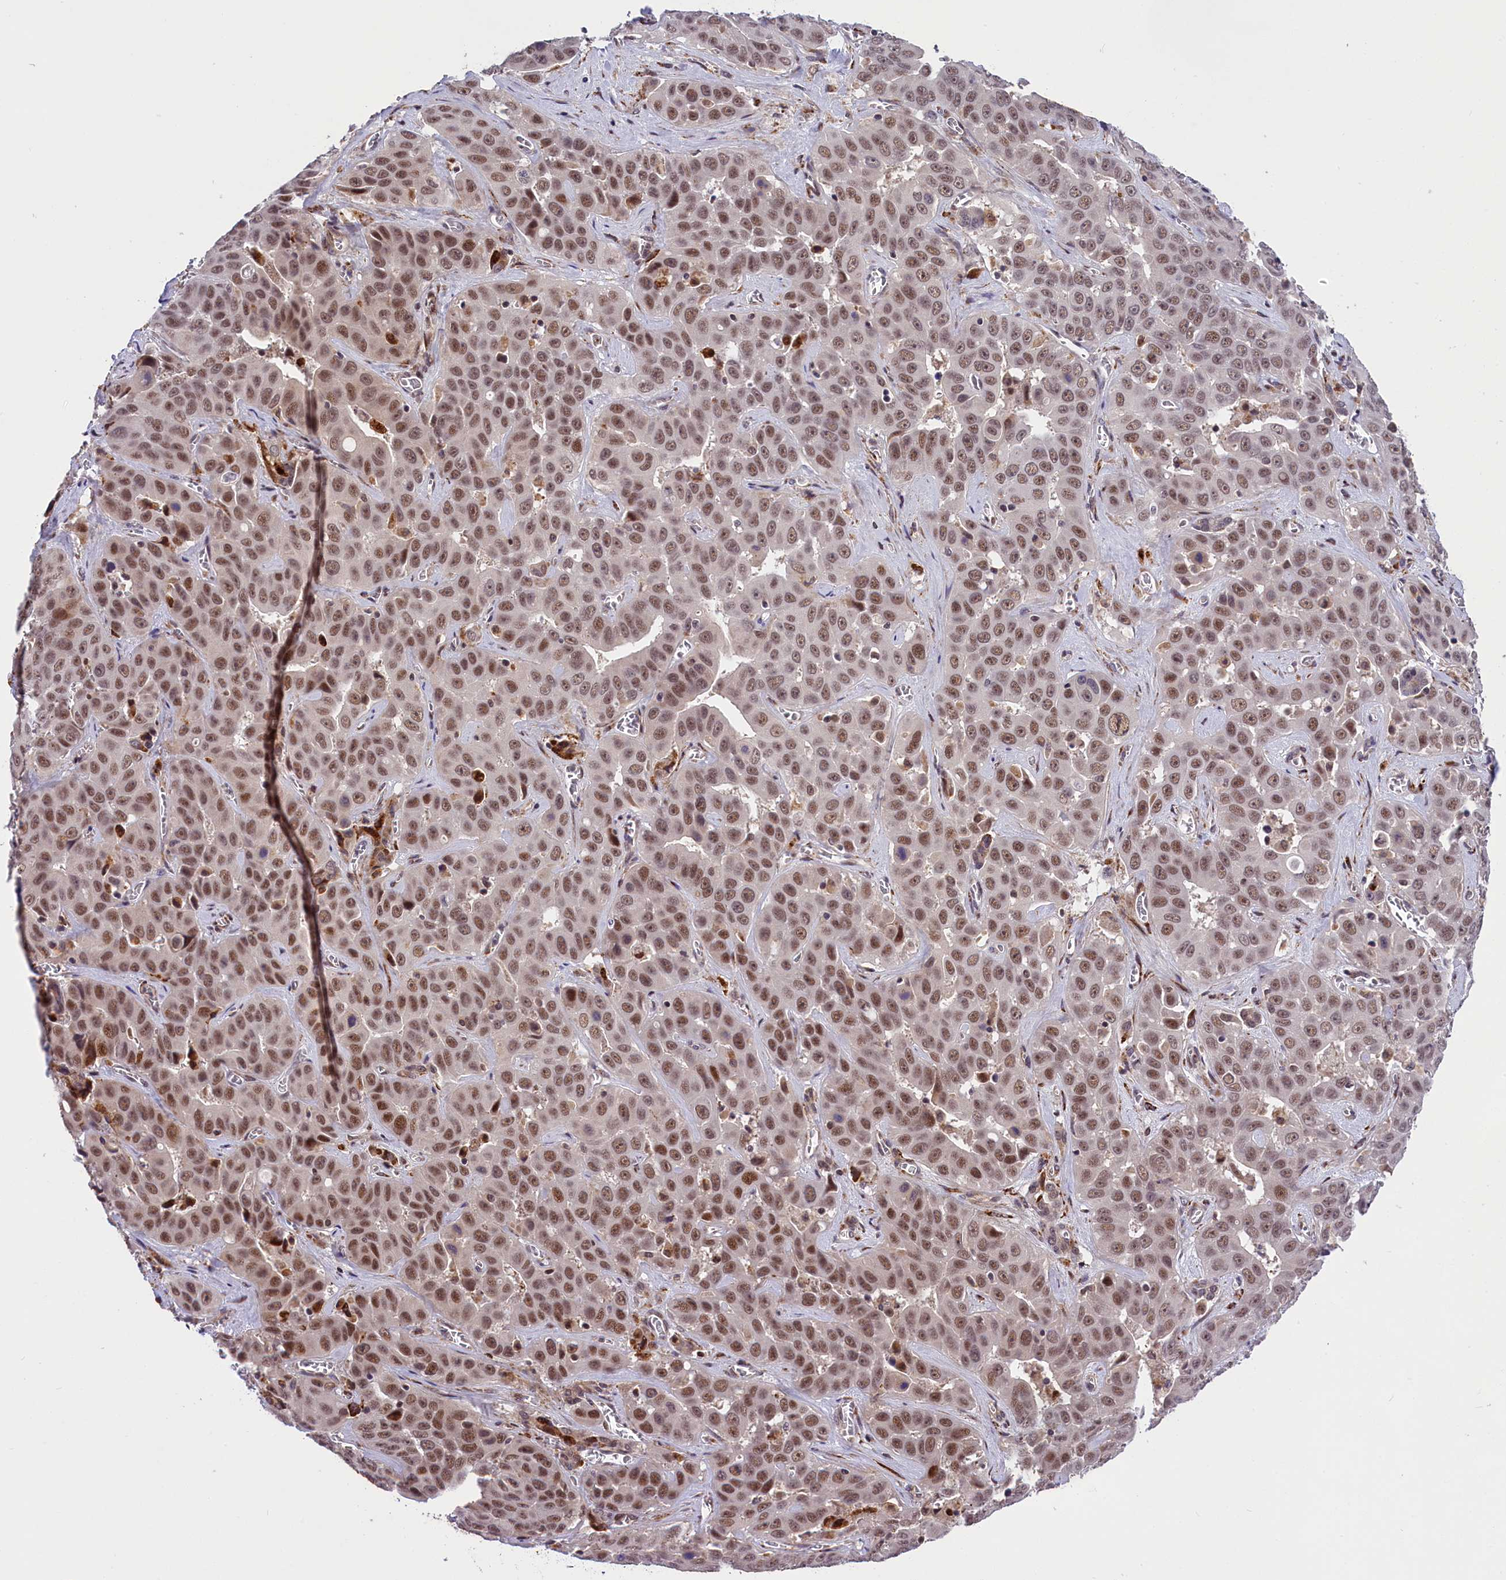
{"staining": {"intensity": "moderate", "quantity": ">75%", "location": "nuclear"}, "tissue": "liver cancer", "cell_type": "Tumor cells", "image_type": "cancer", "snomed": [{"axis": "morphology", "description": "Cholangiocarcinoma"}, {"axis": "topography", "description": "Liver"}], "caption": "Immunohistochemical staining of human liver cancer exhibits moderate nuclear protein positivity in about >75% of tumor cells.", "gene": "FBXO45", "patient": {"sex": "female", "age": 52}}